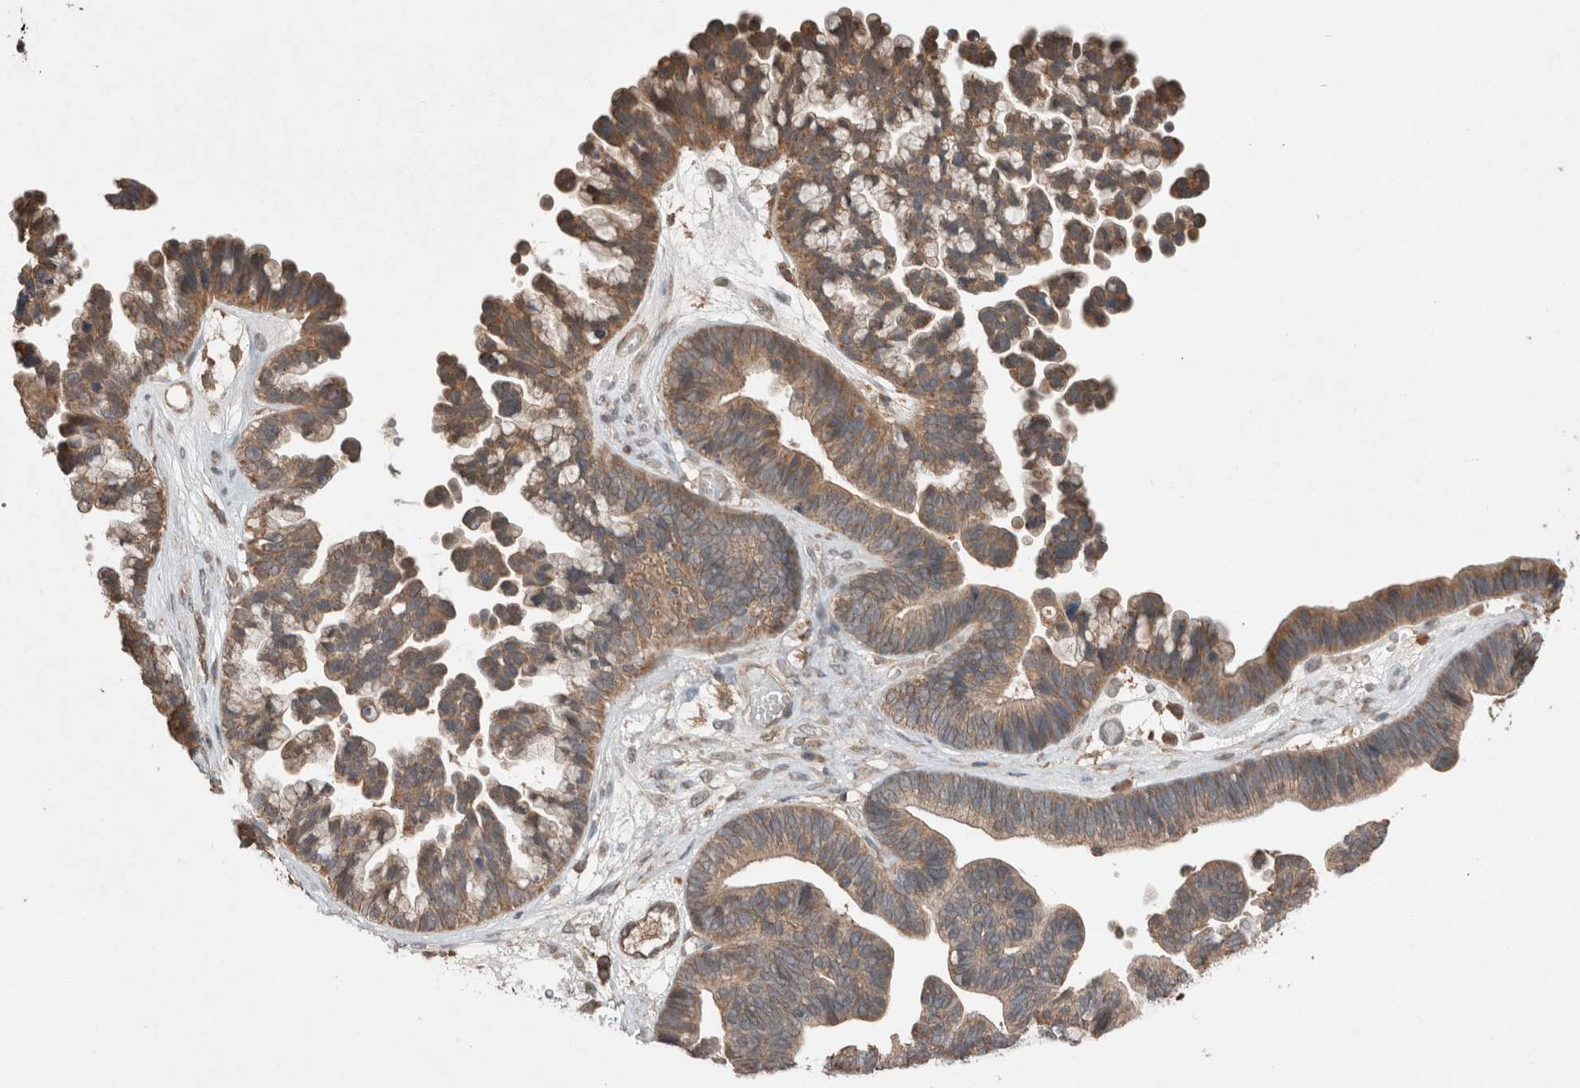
{"staining": {"intensity": "moderate", "quantity": ">75%", "location": "cytoplasmic/membranous"}, "tissue": "ovarian cancer", "cell_type": "Tumor cells", "image_type": "cancer", "snomed": [{"axis": "morphology", "description": "Cystadenocarcinoma, serous, NOS"}, {"axis": "topography", "description": "Ovary"}], "caption": "A micrograph of ovarian cancer (serous cystadenocarcinoma) stained for a protein demonstrates moderate cytoplasmic/membranous brown staining in tumor cells. Nuclei are stained in blue.", "gene": "KLK14", "patient": {"sex": "female", "age": 56}}